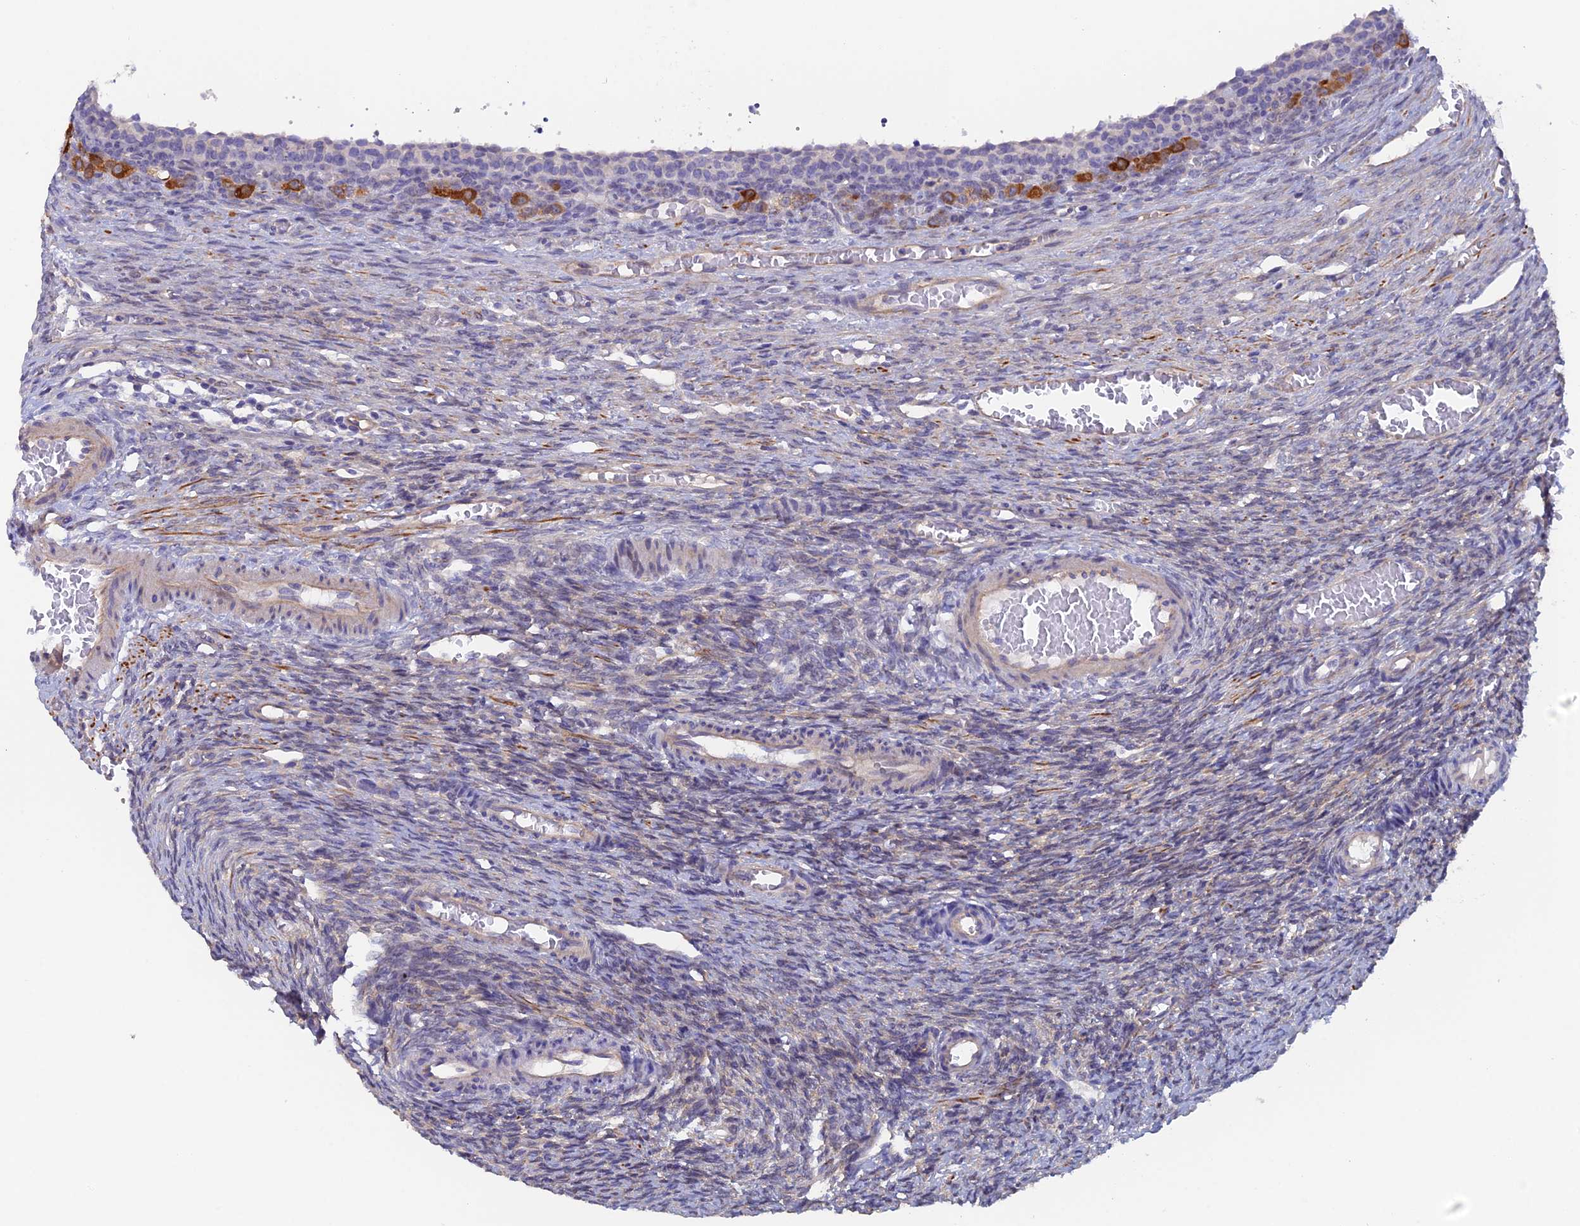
{"staining": {"intensity": "negative", "quantity": "none", "location": "none"}, "tissue": "ovary", "cell_type": "Follicle cells", "image_type": "normal", "snomed": [{"axis": "morphology", "description": "Normal tissue, NOS"}, {"axis": "topography", "description": "Ovary"}], "caption": "Immunohistochemistry of unremarkable human ovary displays no expression in follicle cells. (DAB (3,3'-diaminobenzidine) immunohistochemistry (IHC), high magnification).", "gene": "FZR1", "patient": {"sex": "female", "age": 27}}